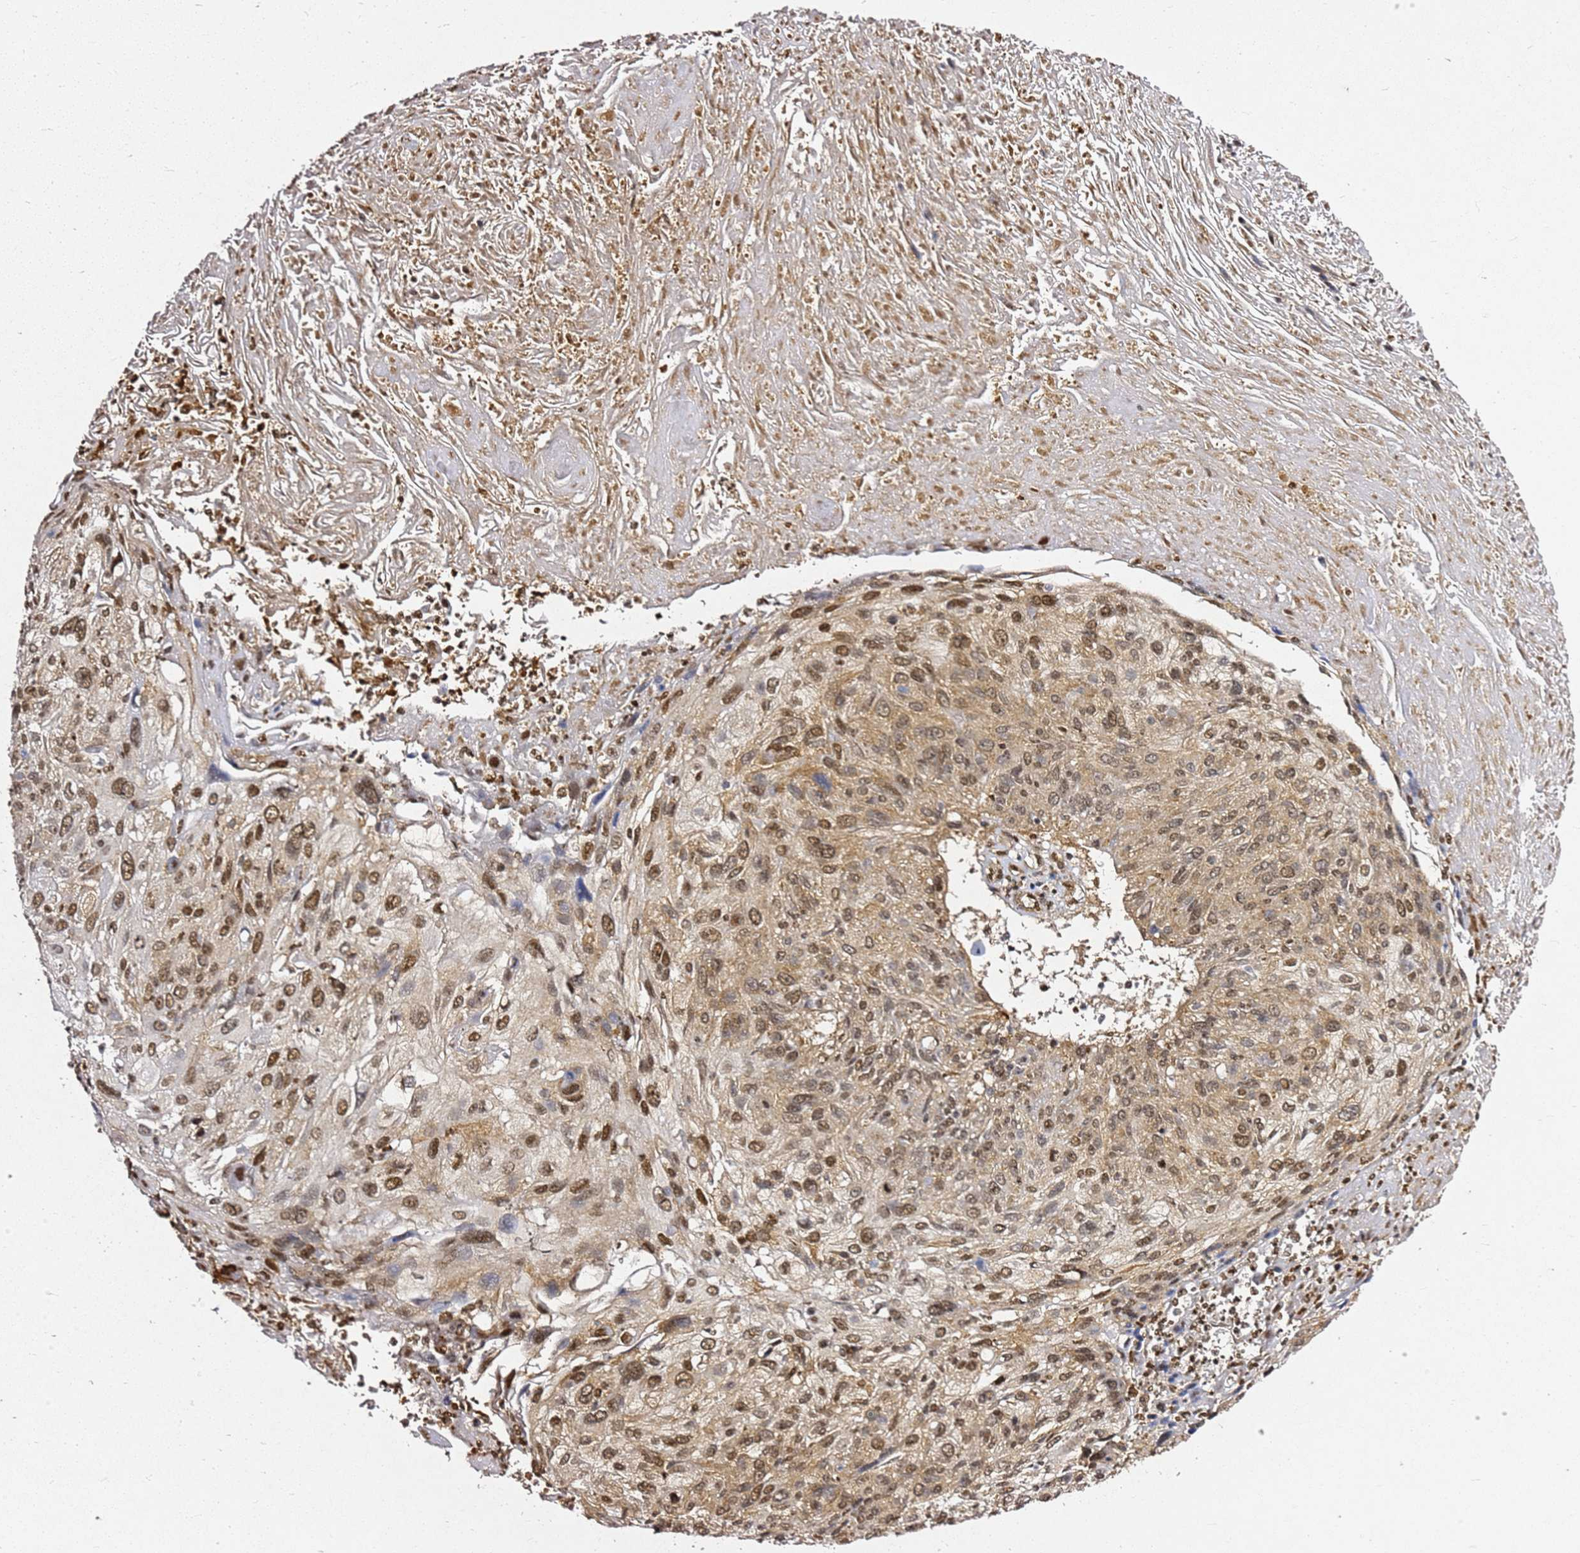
{"staining": {"intensity": "moderate", "quantity": ">75%", "location": "nuclear"}, "tissue": "cervical cancer", "cell_type": "Tumor cells", "image_type": "cancer", "snomed": [{"axis": "morphology", "description": "Squamous cell carcinoma, NOS"}, {"axis": "topography", "description": "Cervix"}], "caption": "Immunohistochemistry photomicrograph of neoplastic tissue: cervical cancer (squamous cell carcinoma) stained using immunohistochemistry (IHC) exhibits medium levels of moderate protein expression localized specifically in the nuclear of tumor cells, appearing as a nuclear brown color.", "gene": "APEX1", "patient": {"sex": "female", "age": 51}}